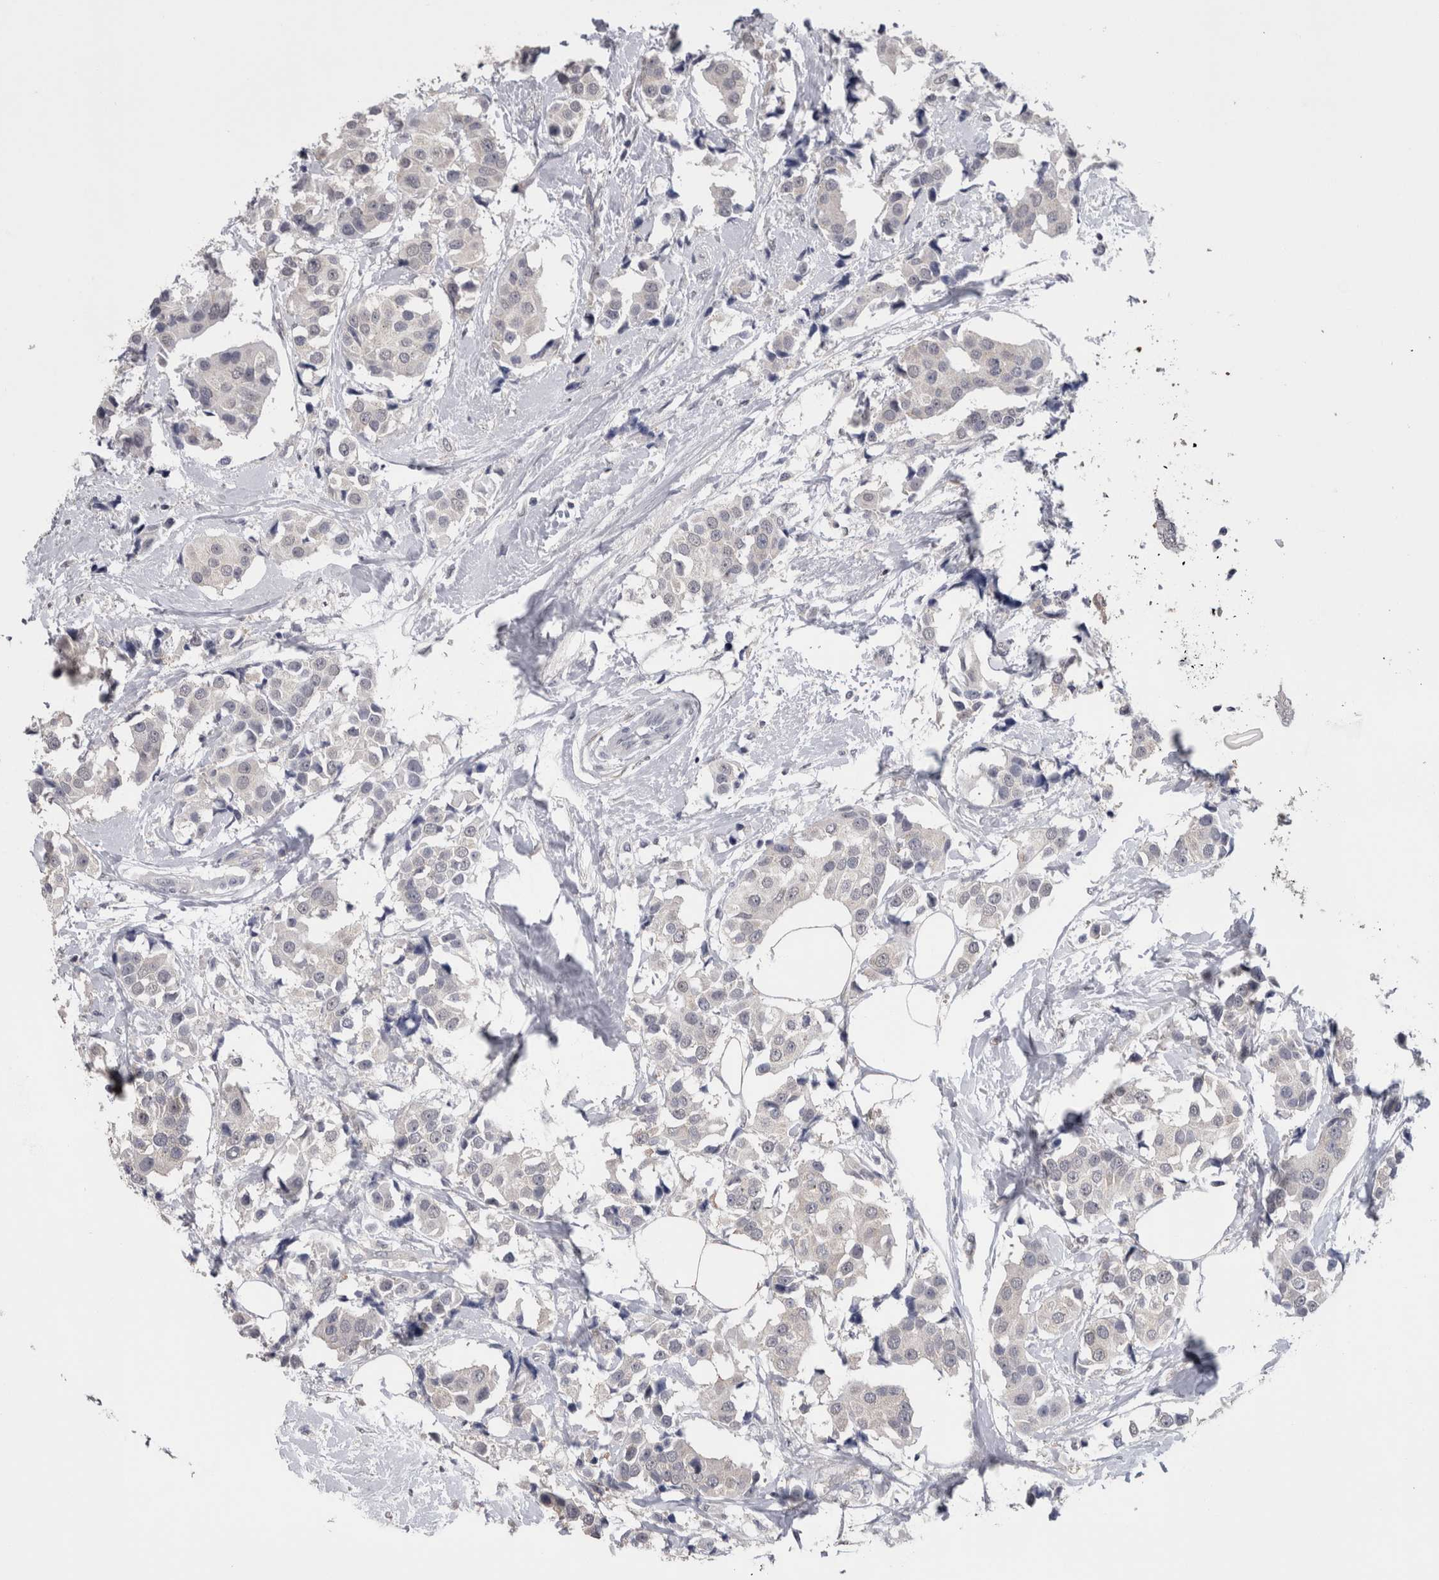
{"staining": {"intensity": "negative", "quantity": "none", "location": "none"}, "tissue": "breast cancer", "cell_type": "Tumor cells", "image_type": "cancer", "snomed": [{"axis": "morphology", "description": "Normal tissue, NOS"}, {"axis": "morphology", "description": "Duct carcinoma"}, {"axis": "topography", "description": "Breast"}], "caption": "High power microscopy image of an immunohistochemistry histopathology image of breast cancer, revealing no significant positivity in tumor cells.", "gene": "DDX6", "patient": {"sex": "female", "age": 39}}